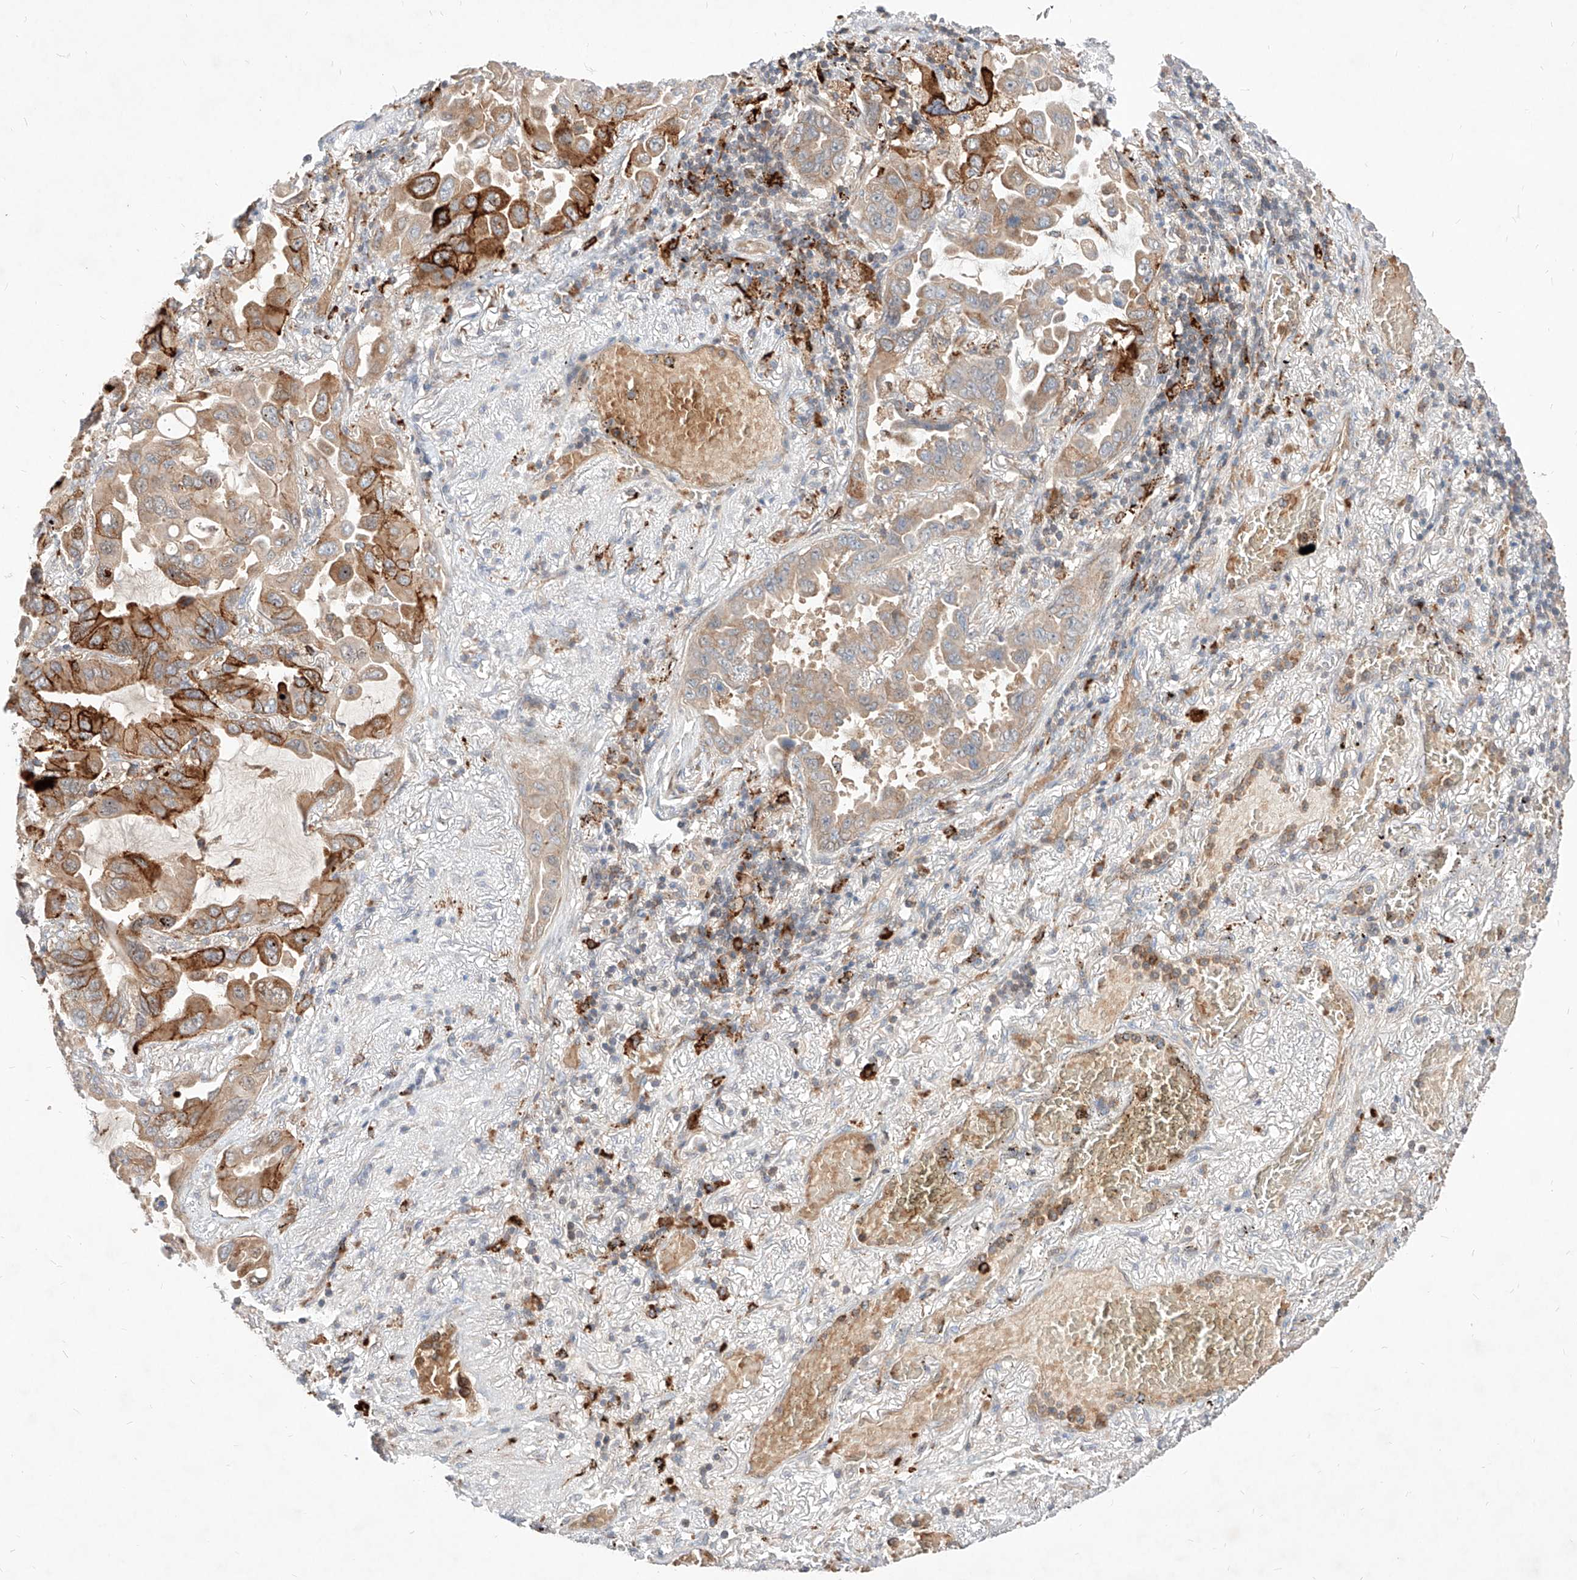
{"staining": {"intensity": "strong", "quantity": "<25%", "location": "cytoplasmic/membranous"}, "tissue": "lung cancer", "cell_type": "Tumor cells", "image_type": "cancer", "snomed": [{"axis": "morphology", "description": "Adenocarcinoma, NOS"}, {"axis": "topography", "description": "Lung"}], "caption": "Lung adenocarcinoma tissue exhibits strong cytoplasmic/membranous expression in about <25% of tumor cells The staining was performed using DAB (3,3'-diaminobenzidine), with brown indicating positive protein expression. Nuclei are stained blue with hematoxylin.", "gene": "TSNAX", "patient": {"sex": "male", "age": 64}}